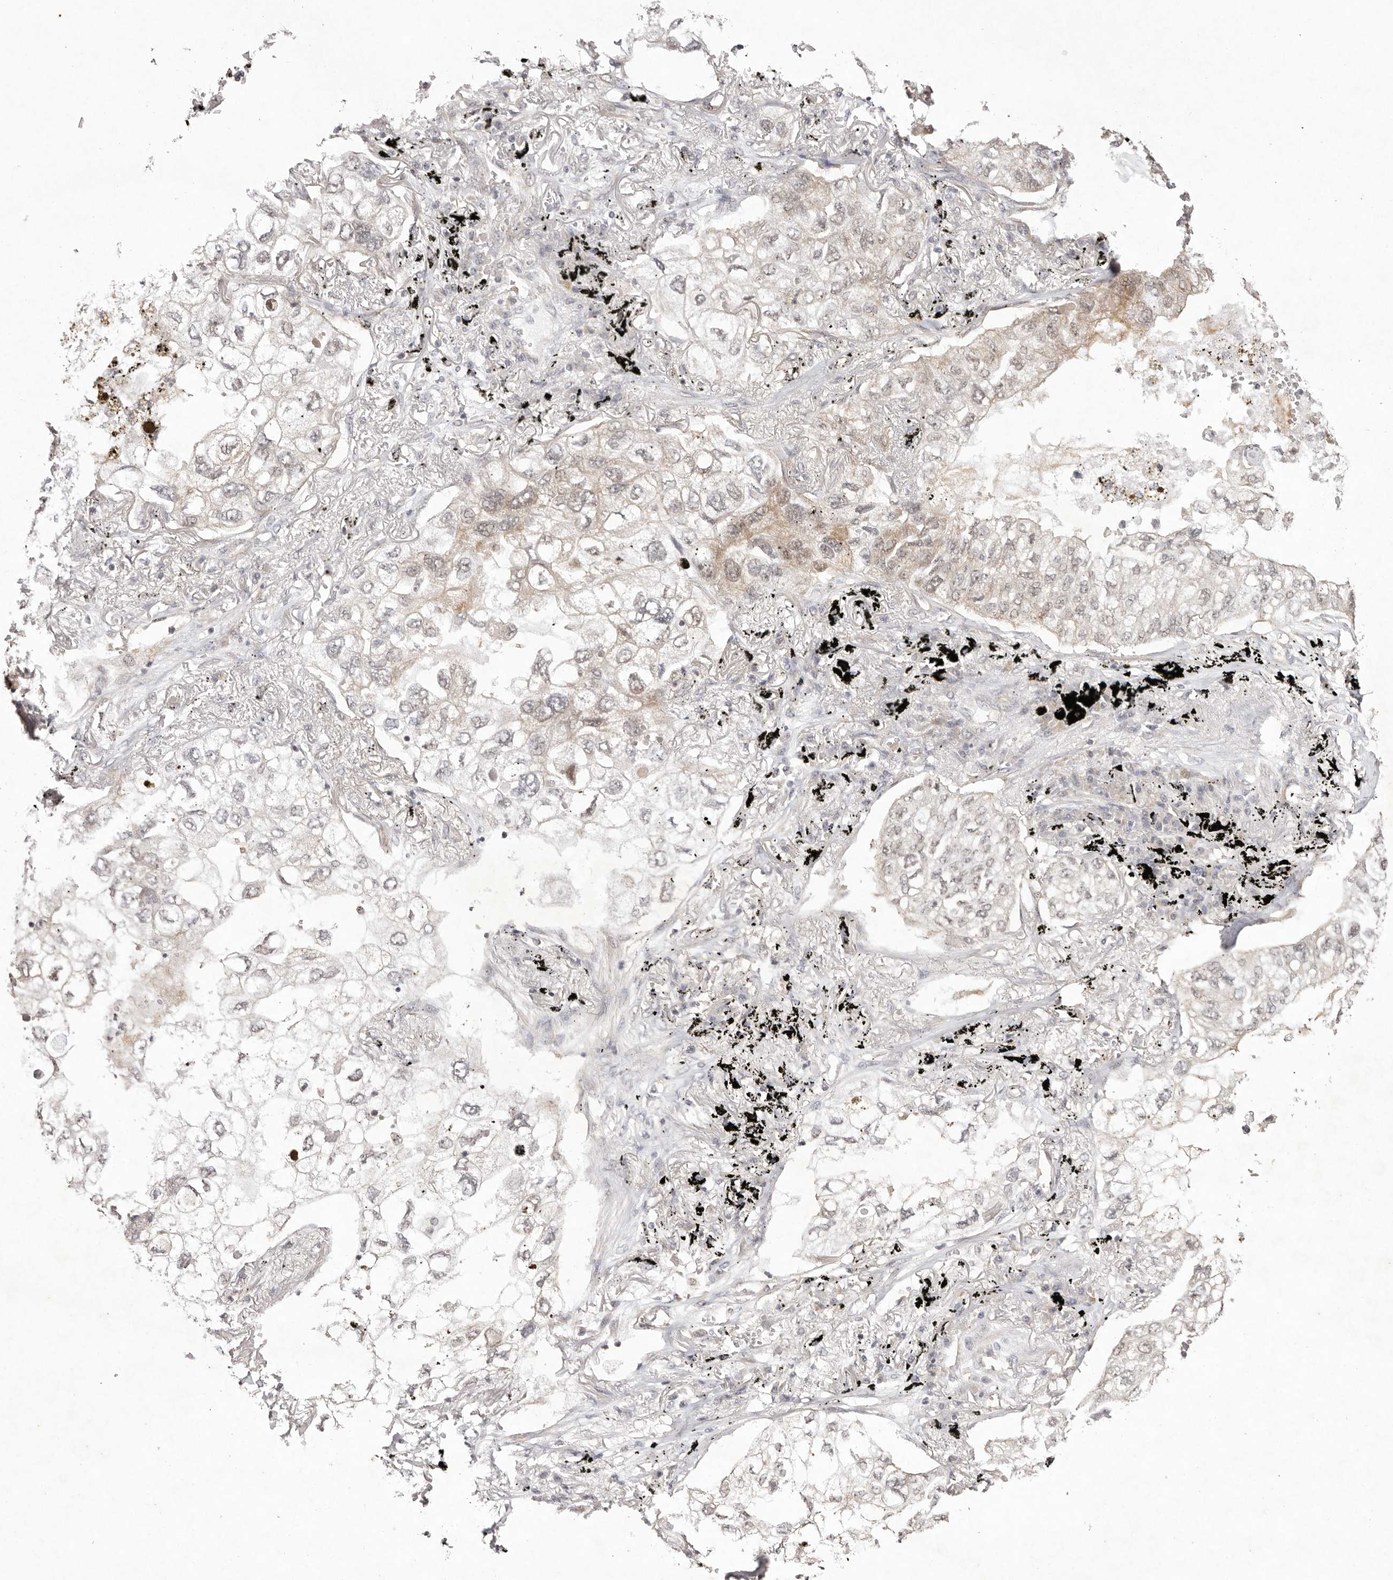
{"staining": {"intensity": "weak", "quantity": "<25%", "location": "cytoplasmic/membranous,nuclear"}, "tissue": "lung cancer", "cell_type": "Tumor cells", "image_type": "cancer", "snomed": [{"axis": "morphology", "description": "Adenocarcinoma, NOS"}, {"axis": "topography", "description": "Lung"}], "caption": "High magnification brightfield microscopy of lung cancer (adenocarcinoma) stained with DAB (brown) and counterstained with hematoxylin (blue): tumor cells show no significant positivity.", "gene": "BUD31", "patient": {"sex": "male", "age": 65}}